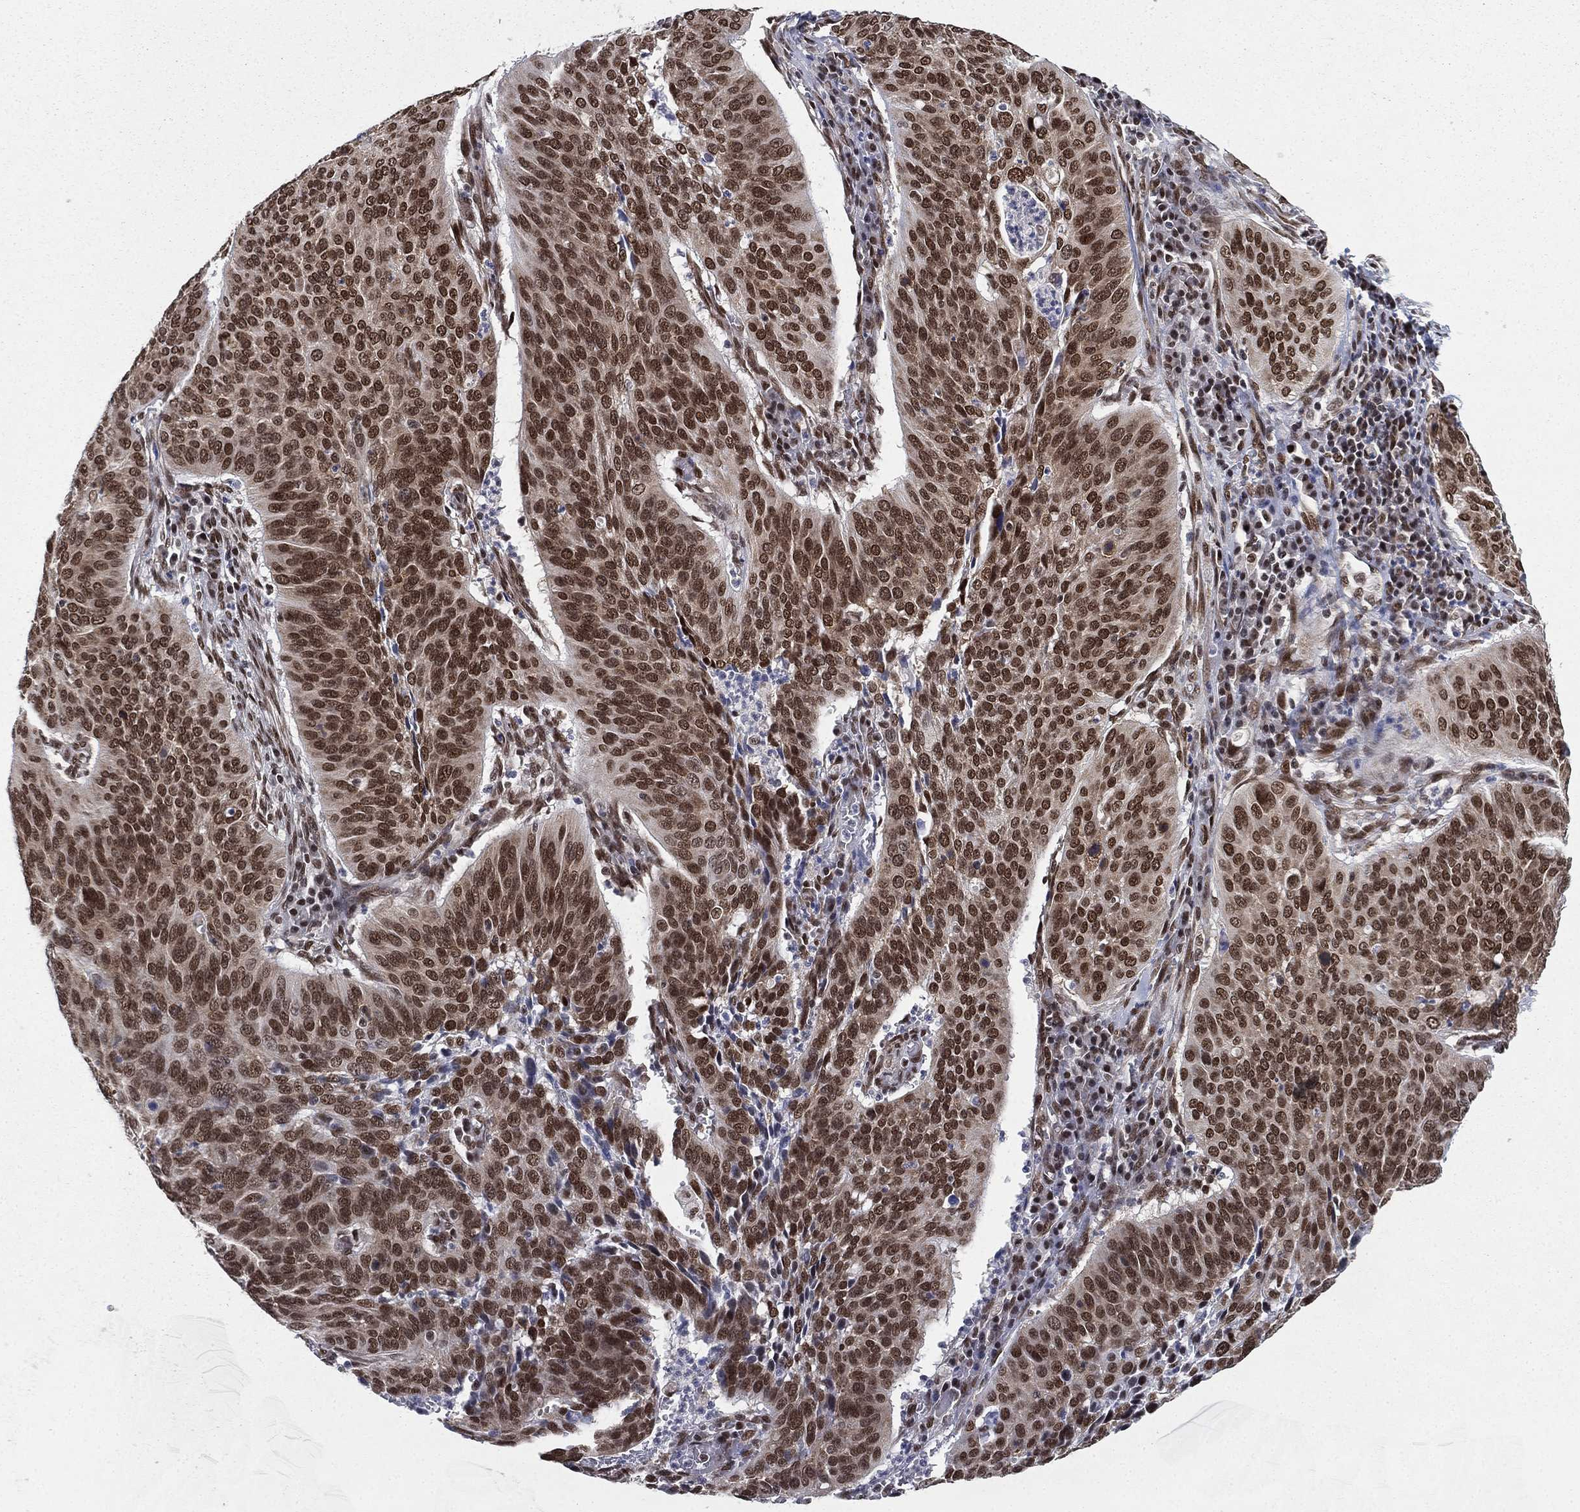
{"staining": {"intensity": "strong", "quantity": ">75%", "location": "nuclear"}, "tissue": "cervical cancer", "cell_type": "Tumor cells", "image_type": "cancer", "snomed": [{"axis": "morphology", "description": "Normal tissue, NOS"}, {"axis": "morphology", "description": "Squamous cell carcinoma, NOS"}, {"axis": "topography", "description": "Cervix"}], "caption": "Protein analysis of squamous cell carcinoma (cervical) tissue exhibits strong nuclear expression in about >75% of tumor cells.", "gene": "FUBP3", "patient": {"sex": "female", "age": 39}}